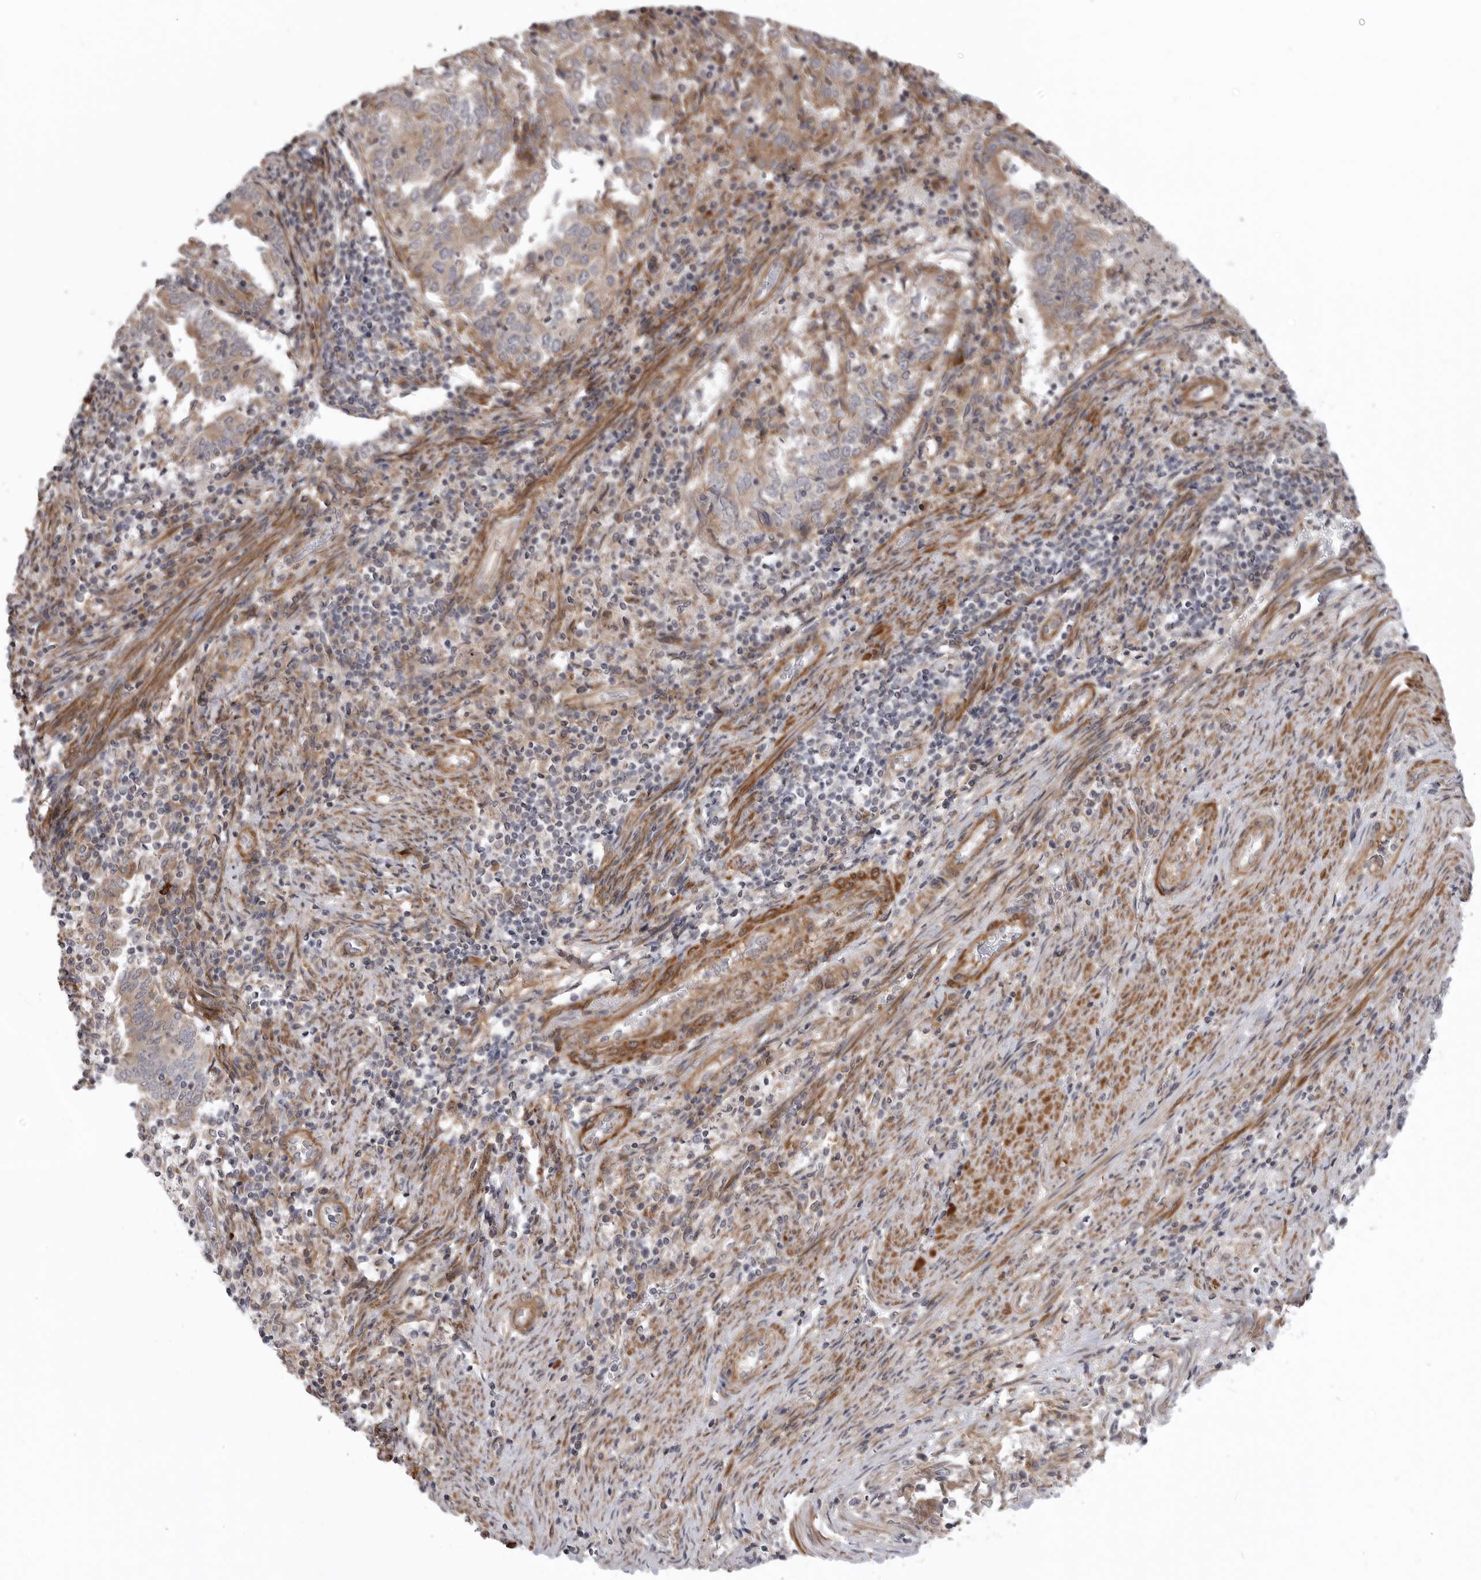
{"staining": {"intensity": "moderate", "quantity": "25%-75%", "location": "cytoplasmic/membranous"}, "tissue": "endometrial cancer", "cell_type": "Tumor cells", "image_type": "cancer", "snomed": [{"axis": "morphology", "description": "Adenocarcinoma, NOS"}, {"axis": "topography", "description": "Endometrium"}], "caption": "Endometrial cancer tissue reveals moderate cytoplasmic/membranous staining in approximately 25%-75% of tumor cells", "gene": "SCP2", "patient": {"sex": "female", "age": 80}}